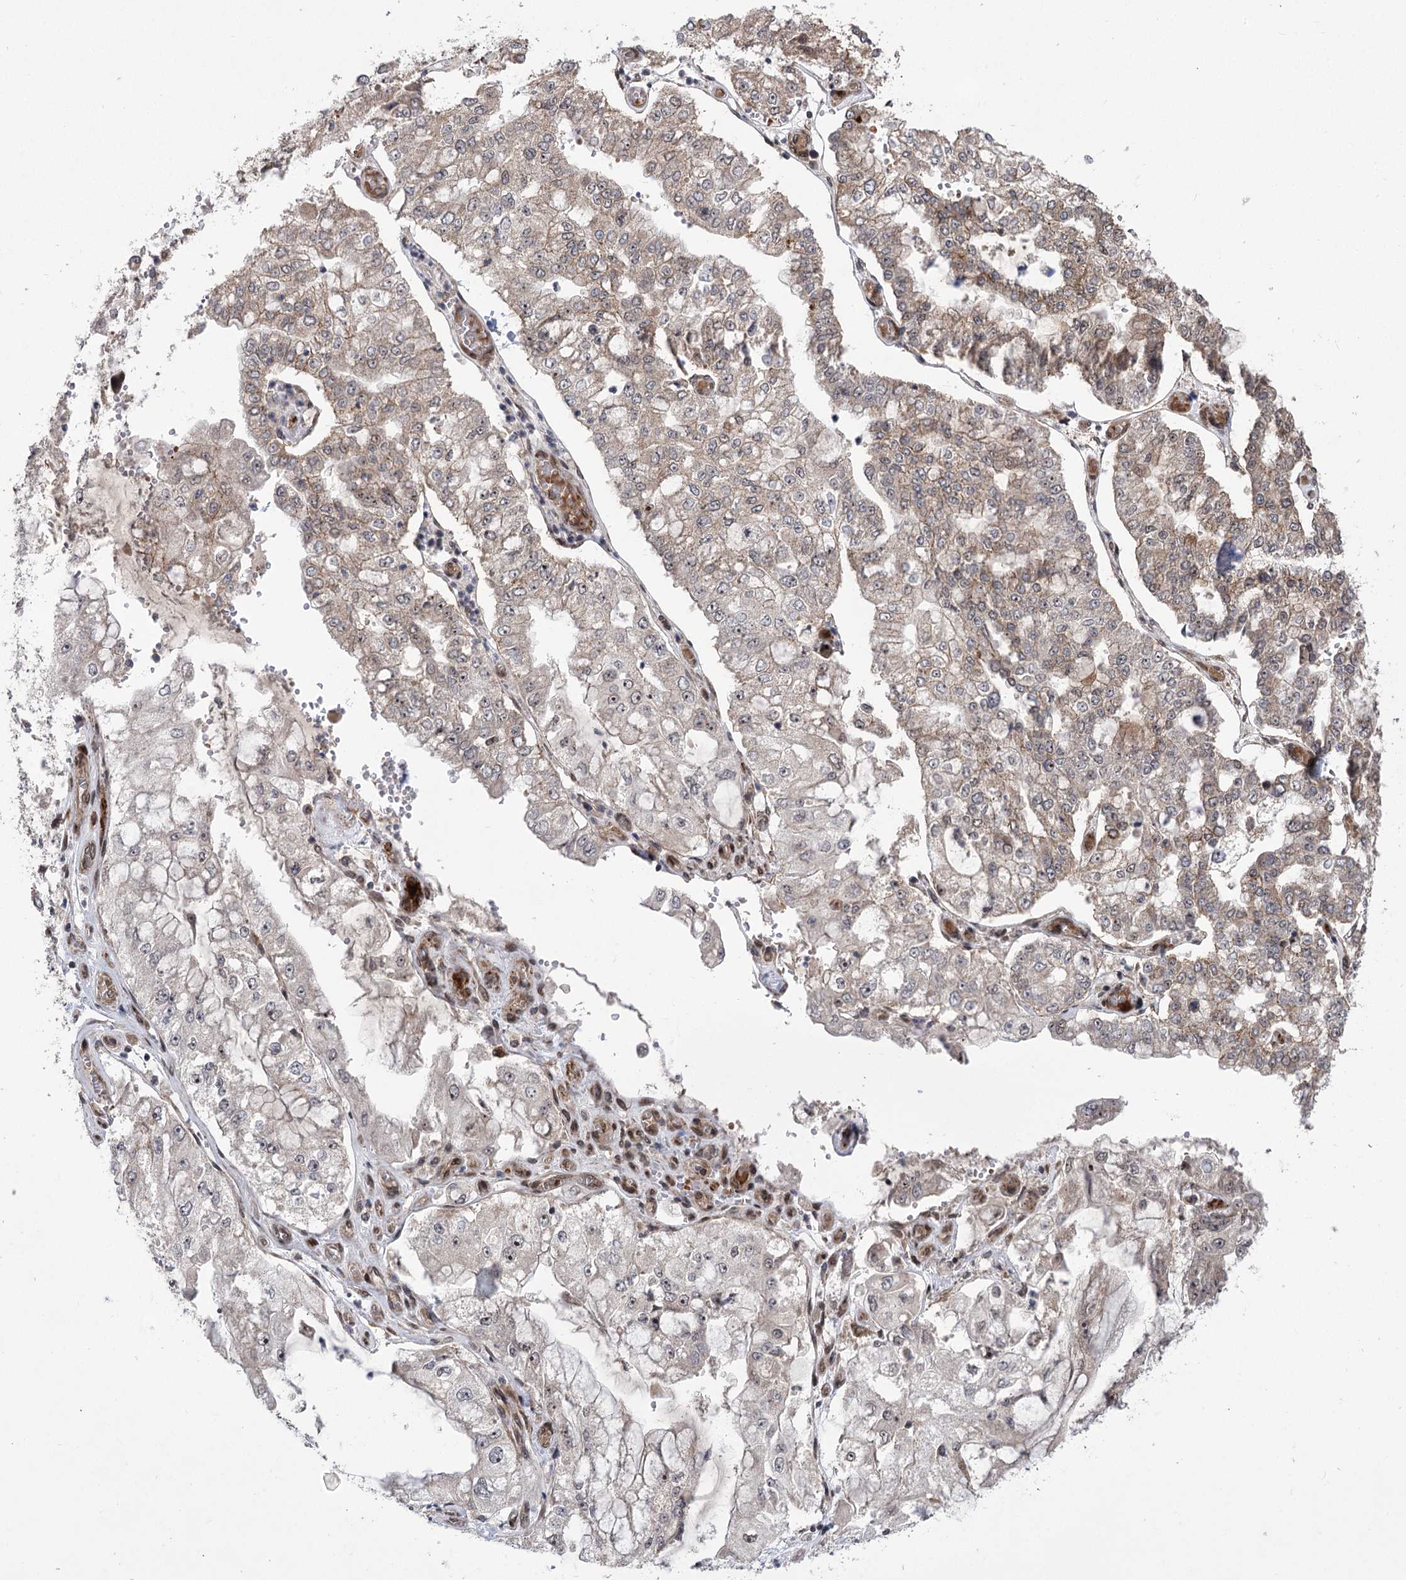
{"staining": {"intensity": "moderate", "quantity": "<25%", "location": "nuclear"}, "tissue": "stomach cancer", "cell_type": "Tumor cells", "image_type": "cancer", "snomed": [{"axis": "morphology", "description": "Adenocarcinoma, NOS"}, {"axis": "topography", "description": "Stomach"}], "caption": "Stomach cancer stained for a protein demonstrates moderate nuclear positivity in tumor cells.", "gene": "TENM2", "patient": {"sex": "male", "age": 76}}